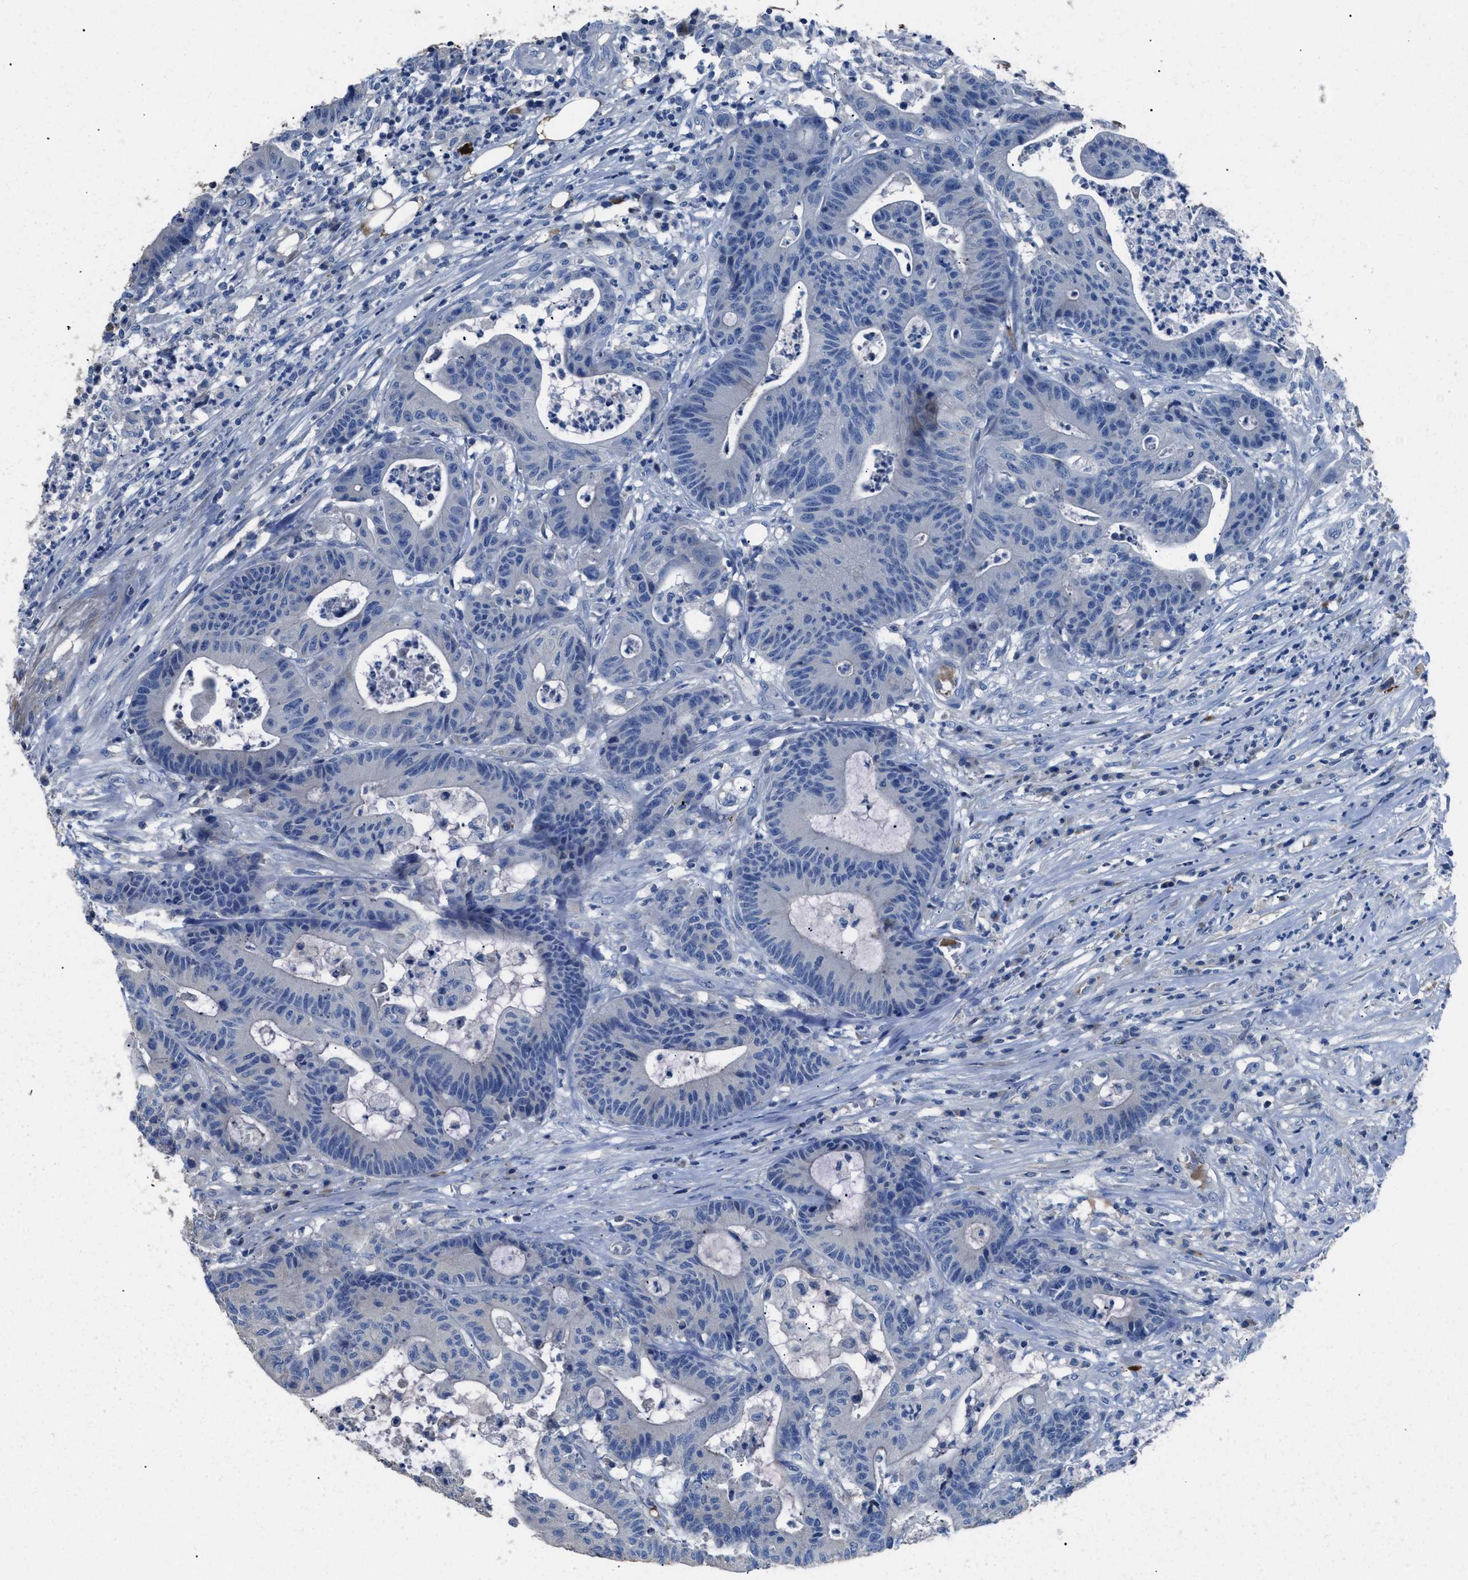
{"staining": {"intensity": "negative", "quantity": "none", "location": "none"}, "tissue": "colorectal cancer", "cell_type": "Tumor cells", "image_type": "cancer", "snomed": [{"axis": "morphology", "description": "Adenocarcinoma, NOS"}, {"axis": "topography", "description": "Colon"}], "caption": "Human colorectal cancer (adenocarcinoma) stained for a protein using immunohistochemistry shows no expression in tumor cells.", "gene": "SGCZ", "patient": {"sex": "female", "age": 84}}